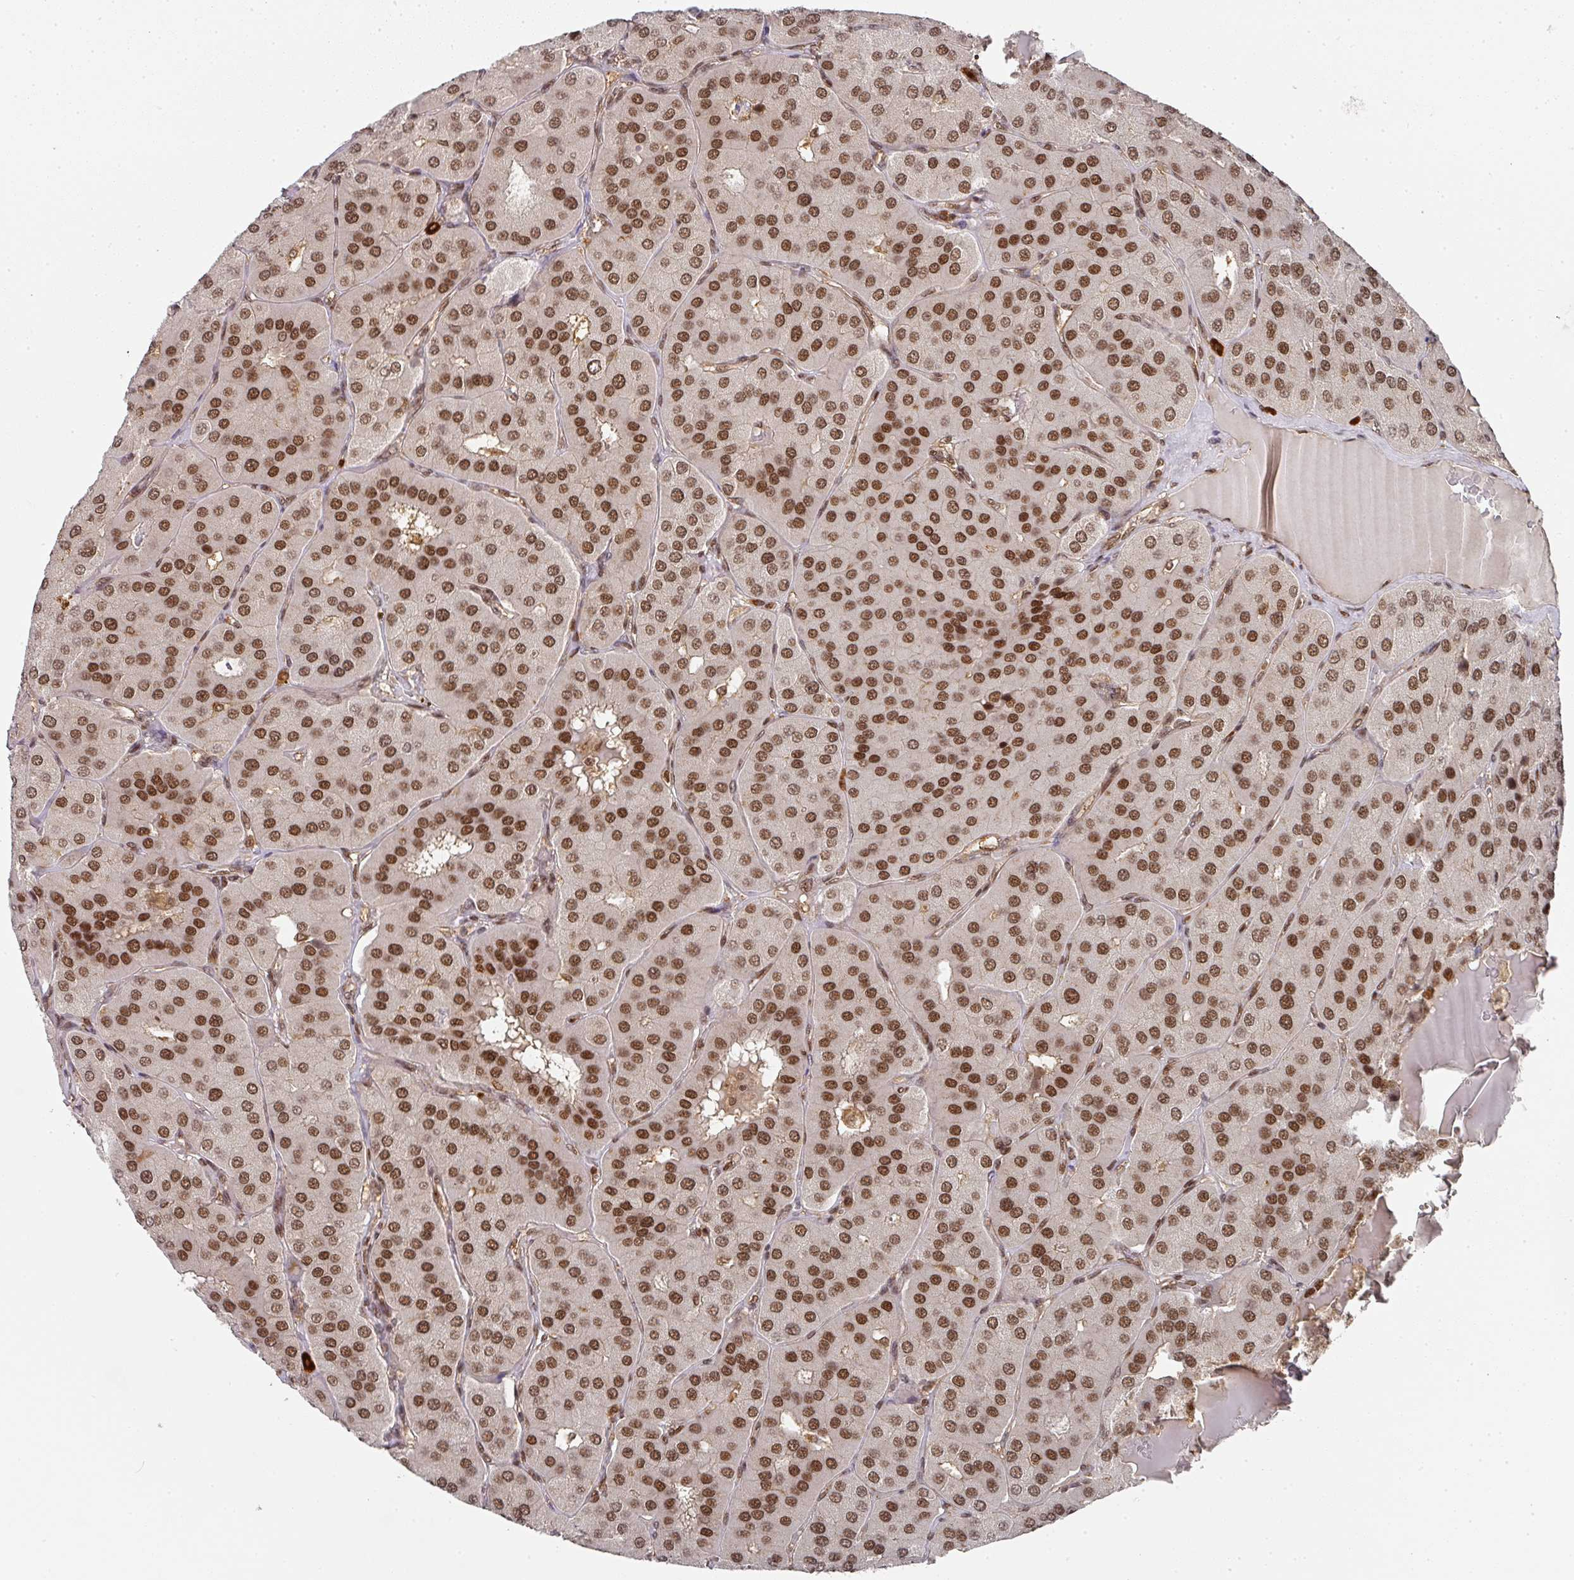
{"staining": {"intensity": "strong", "quantity": ">75%", "location": "nuclear"}, "tissue": "parathyroid gland", "cell_type": "Glandular cells", "image_type": "normal", "snomed": [{"axis": "morphology", "description": "Normal tissue, NOS"}, {"axis": "morphology", "description": "Adenoma, NOS"}, {"axis": "topography", "description": "Parathyroid gland"}], "caption": "Glandular cells reveal high levels of strong nuclear expression in about >75% of cells in unremarkable parathyroid gland.", "gene": "DIDO1", "patient": {"sex": "female", "age": 86}}